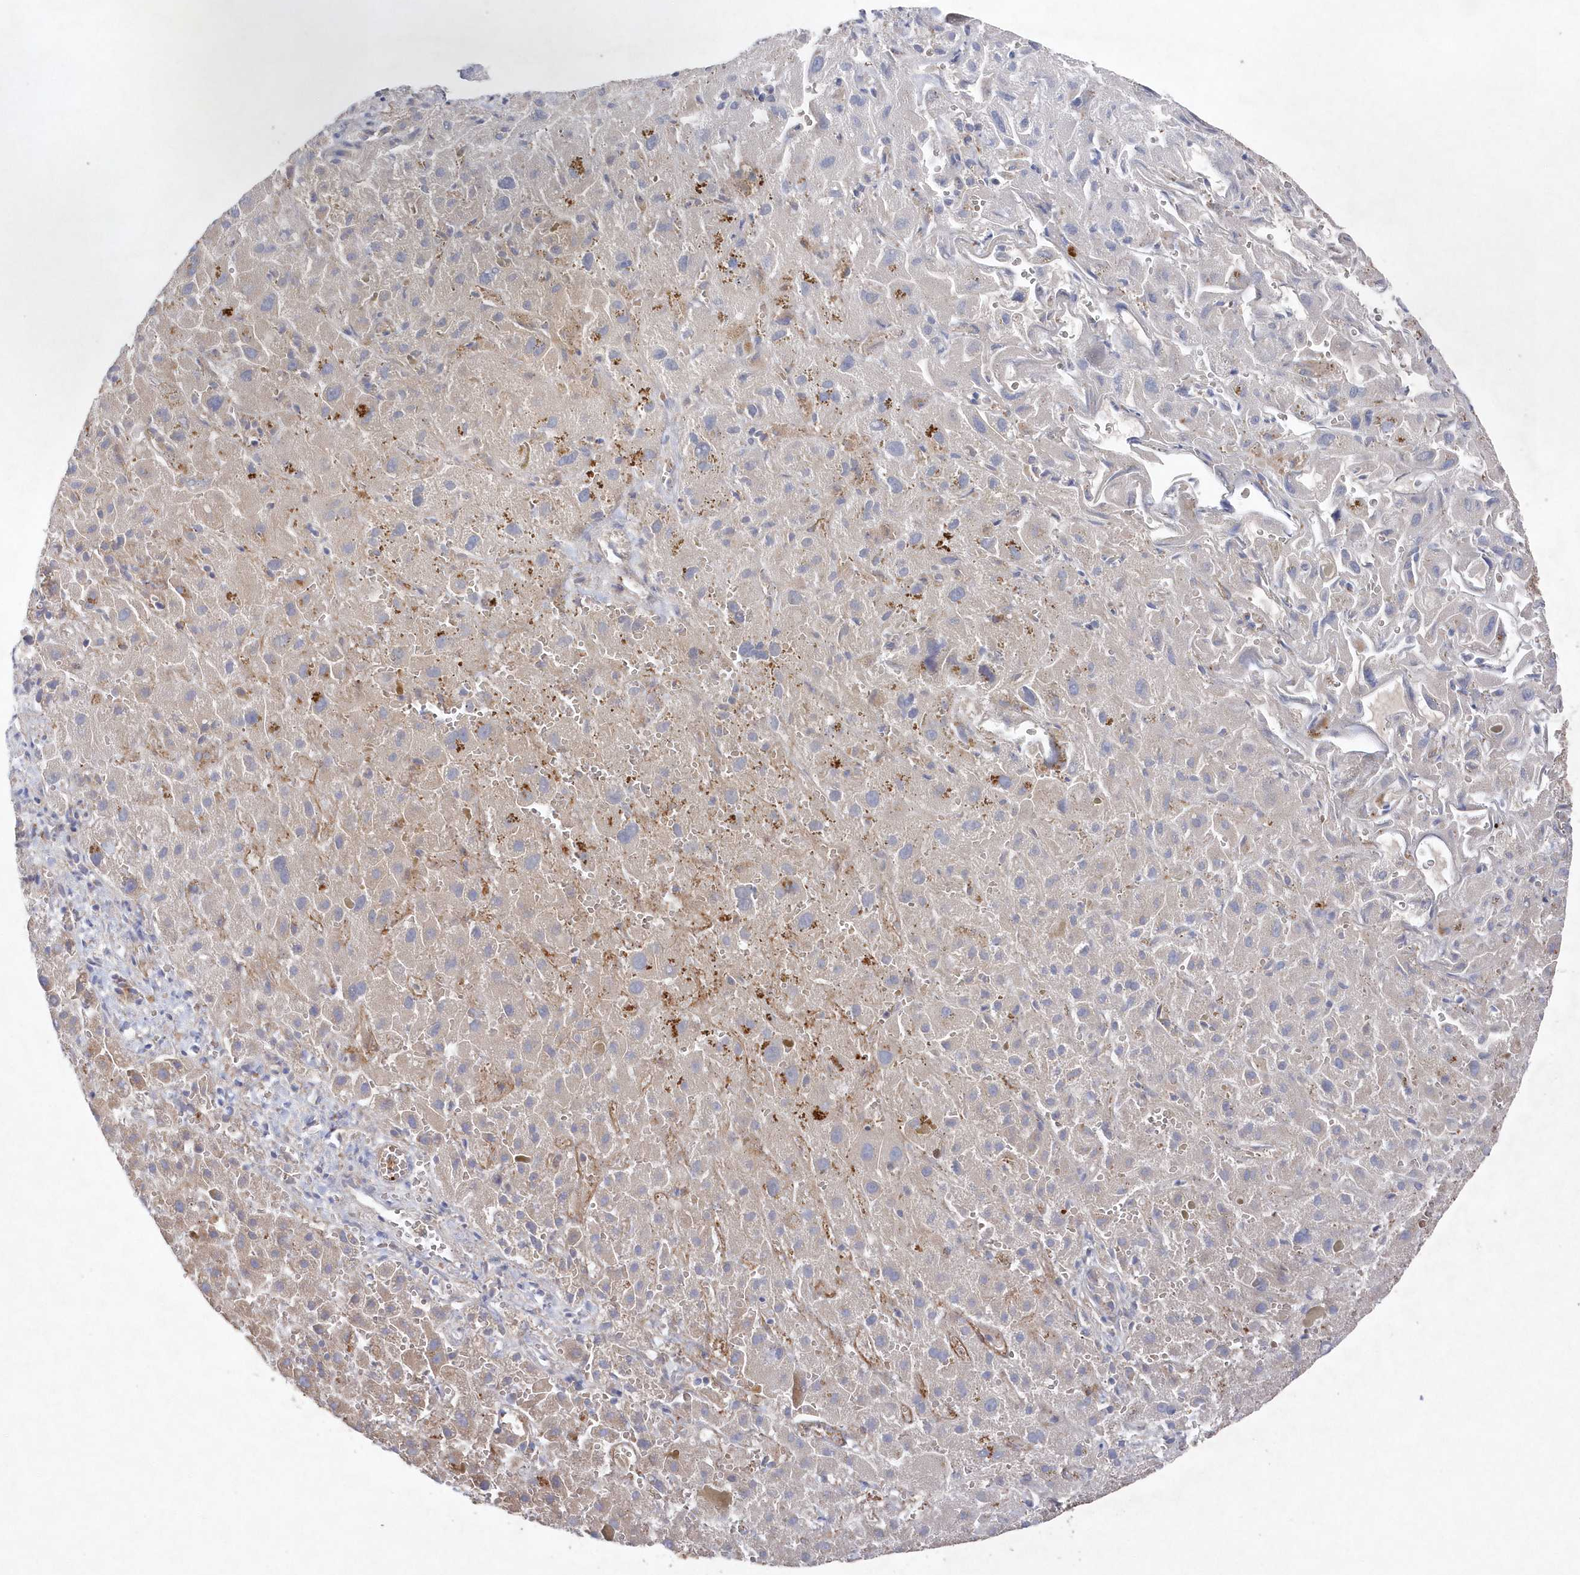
{"staining": {"intensity": "negative", "quantity": "none", "location": "none"}, "tissue": "liver cancer", "cell_type": "Tumor cells", "image_type": "cancer", "snomed": [{"axis": "morphology", "description": "Cholangiocarcinoma"}, {"axis": "topography", "description": "Liver"}], "caption": "Tumor cells are negative for protein expression in human cholangiocarcinoma (liver).", "gene": "ASNSD1", "patient": {"sex": "female", "age": 52}}